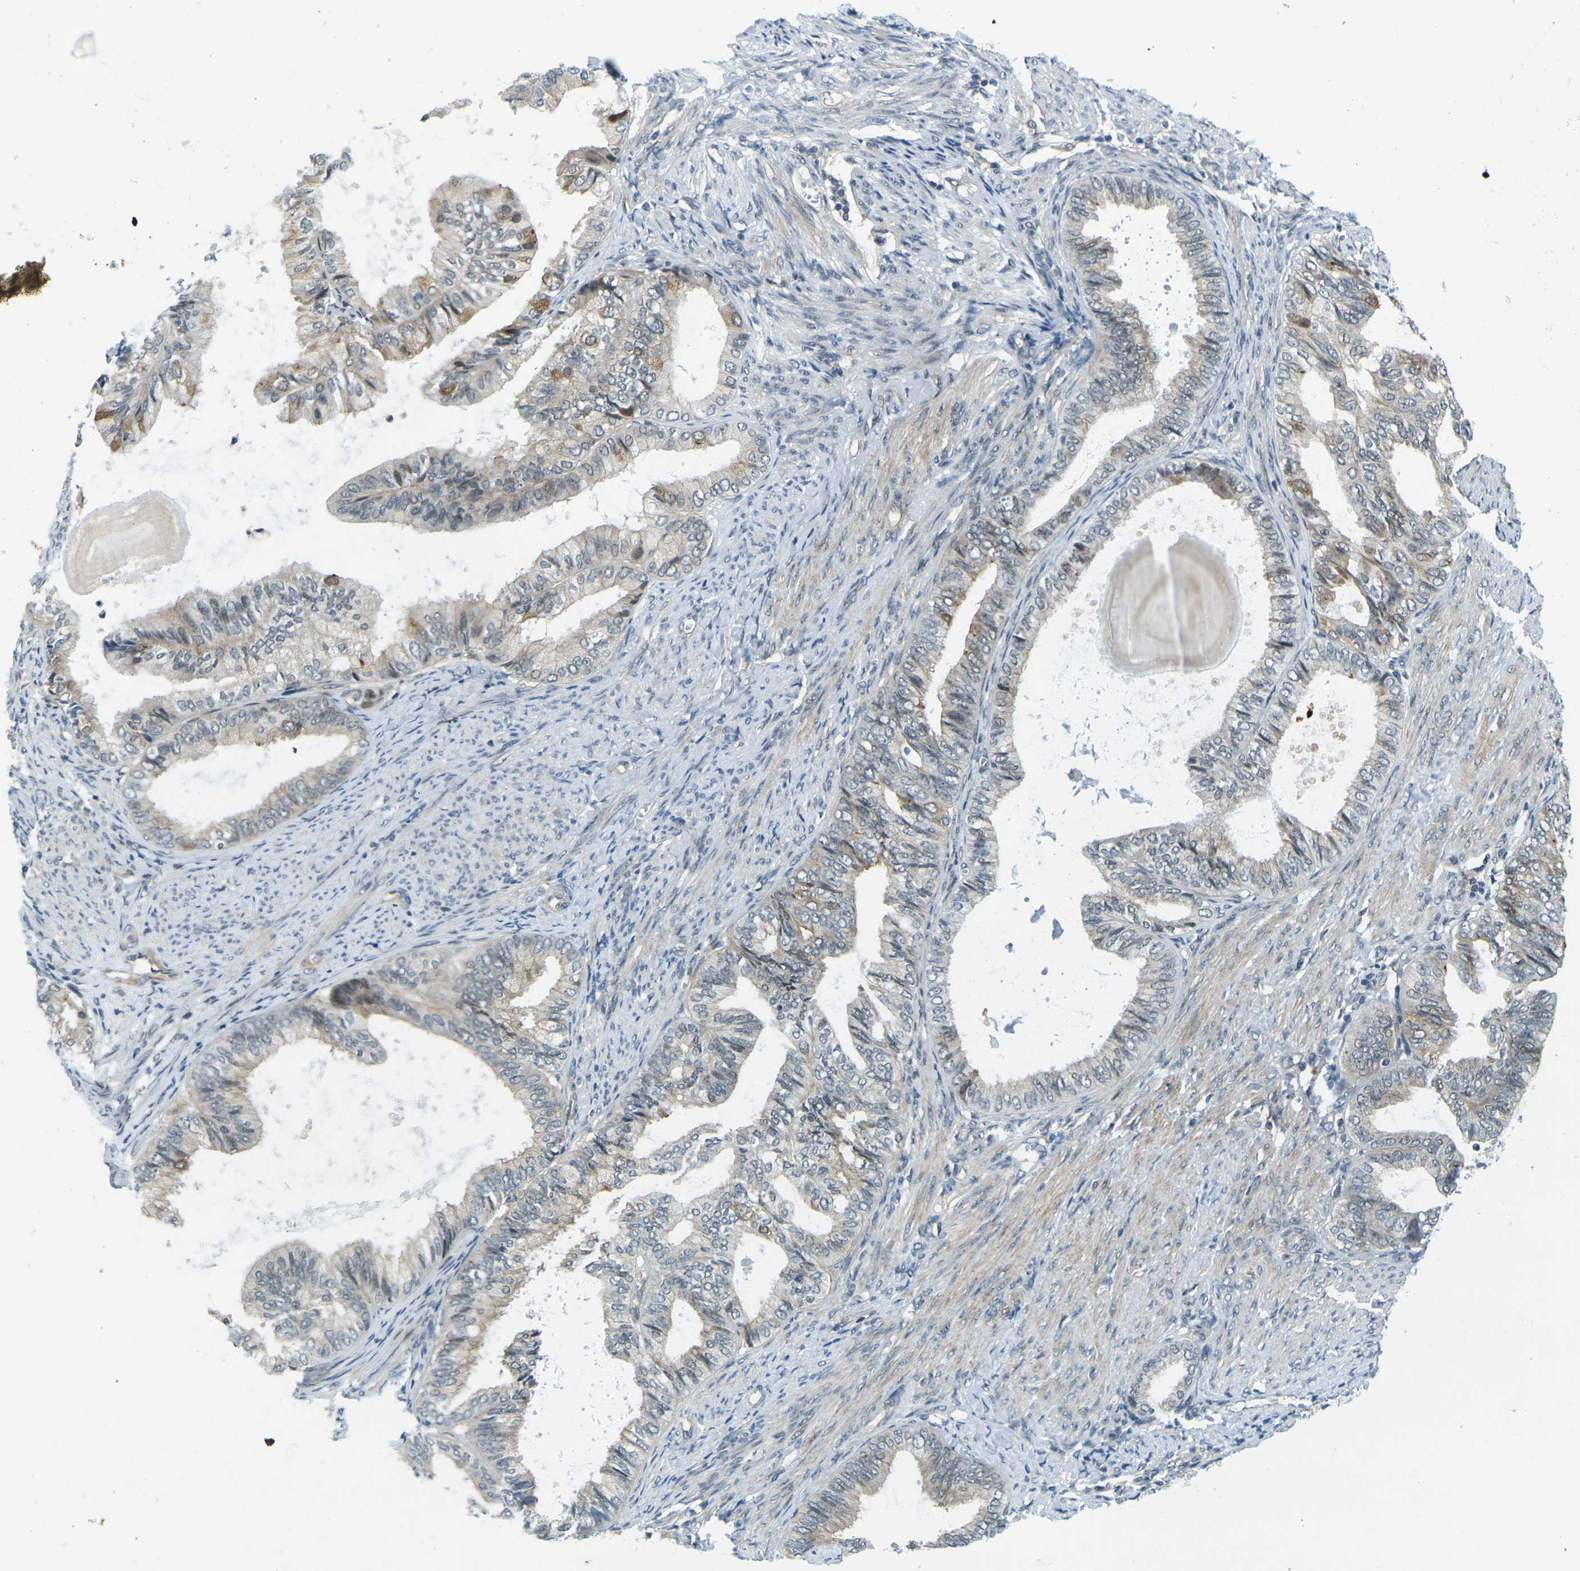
{"staining": {"intensity": "moderate", "quantity": "<25%", "location": "cytoplasmic/membranous"}, "tissue": "endometrial cancer", "cell_type": "Tumor cells", "image_type": "cancer", "snomed": [{"axis": "morphology", "description": "Adenocarcinoma, NOS"}, {"axis": "topography", "description": "Endometrium"}], "caption": "The micrograph exhibits immunohistochemical staining of endometrial adenocarcinoma. There is moderate cytoplasmic/membranous staining is identified in approximately <25% of tumor cells.", "gene": "KCTD10", "patient": {"sex": "female", "age": 86}}